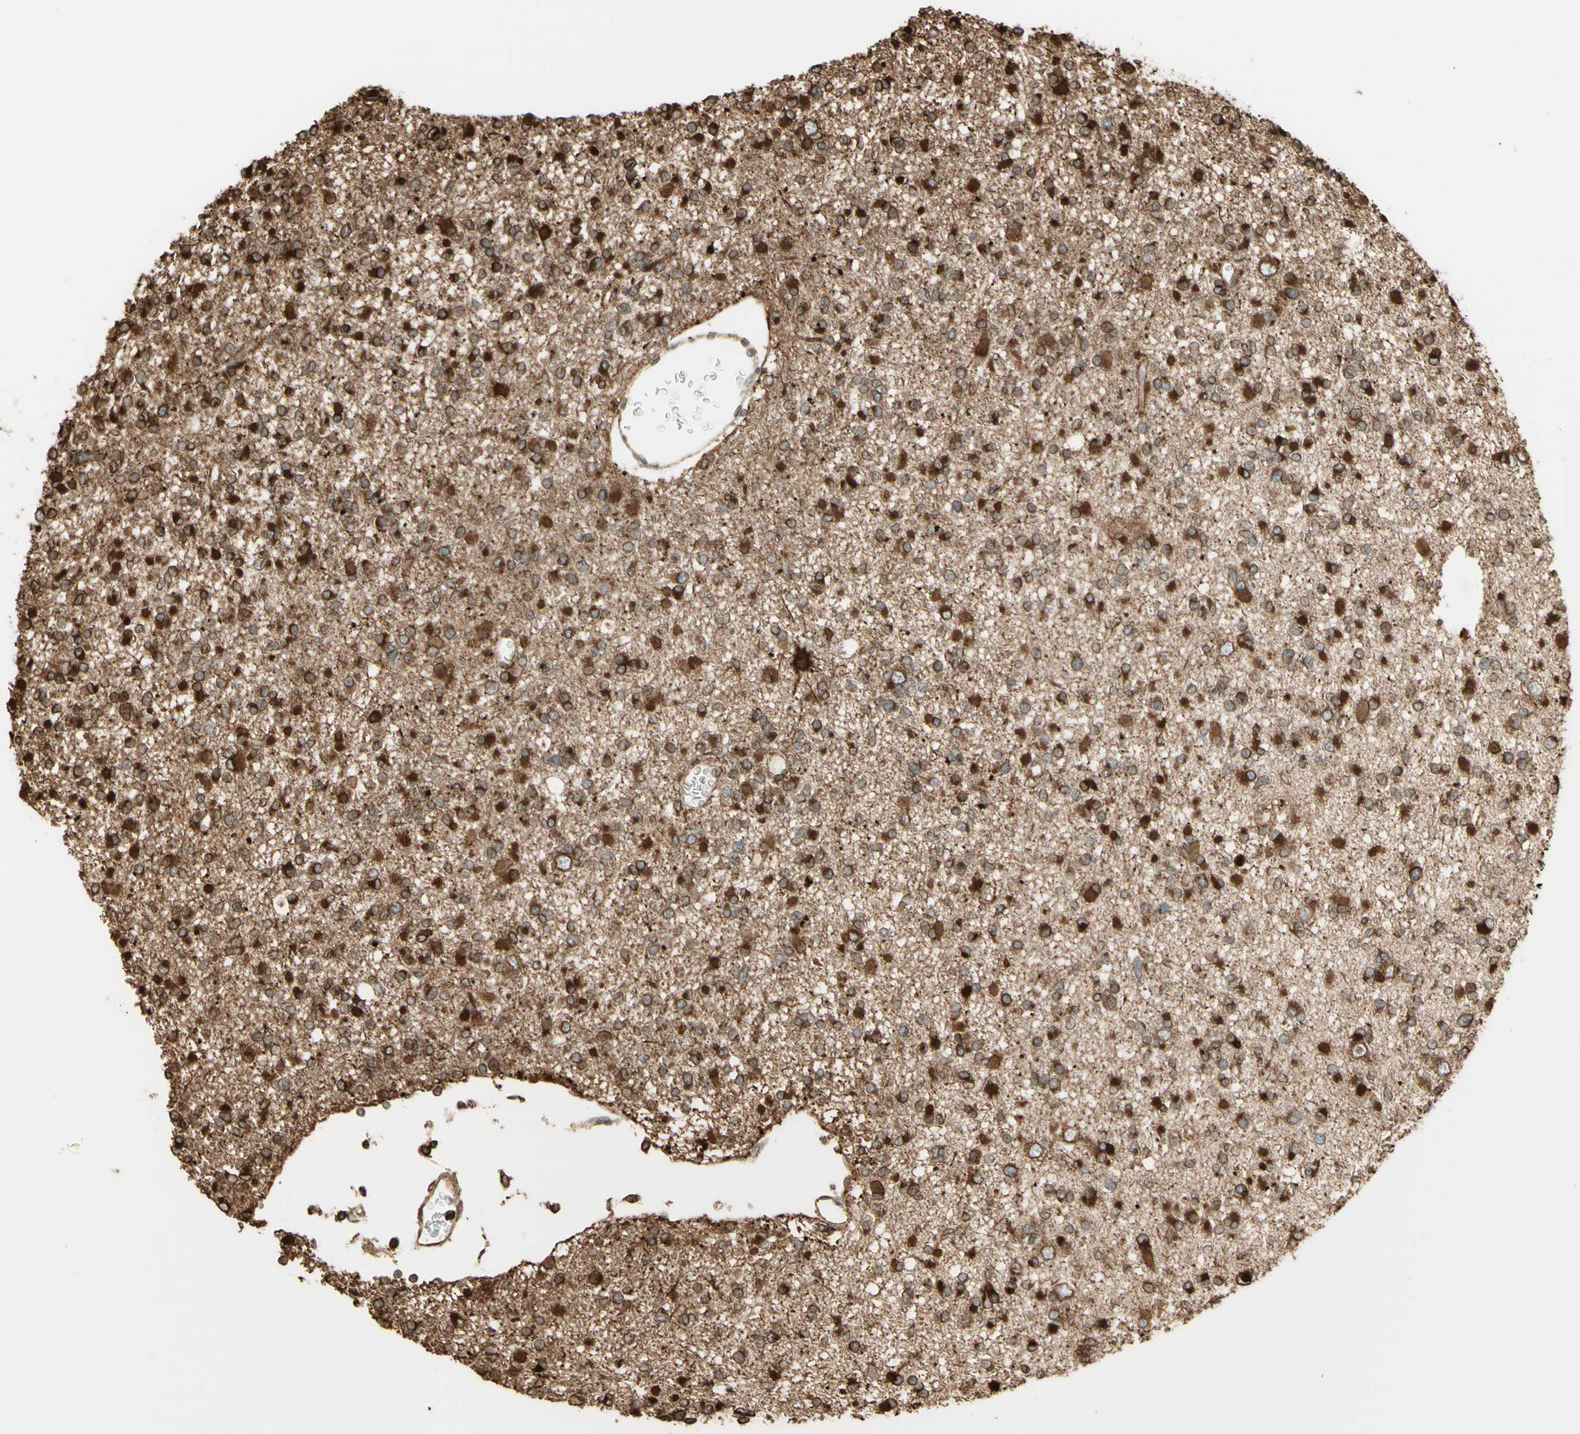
{"staining": {"intensity": "strong", "quantity": "25%-75%", "location": "cytoplasmic/membranous"}, "tissue": "glioma", "cell_type": "Tumor cells", "image_type": "cancer", "snomed": [{"axis": "morphology", "description": "Glioma, malignant, Low grade"}, {"axis": "topography", "description": "Brain"}], "caption": "DAB (3,3'-diaminobenzidine) immunohistochemical staining of human low-grade glioma (malignant) shows strong cytoplasmic/membranous protein positivity in about 25%-75% of tumor cells.", "gene": "CANX", "patient": {"sex": "female", "age": 22}}